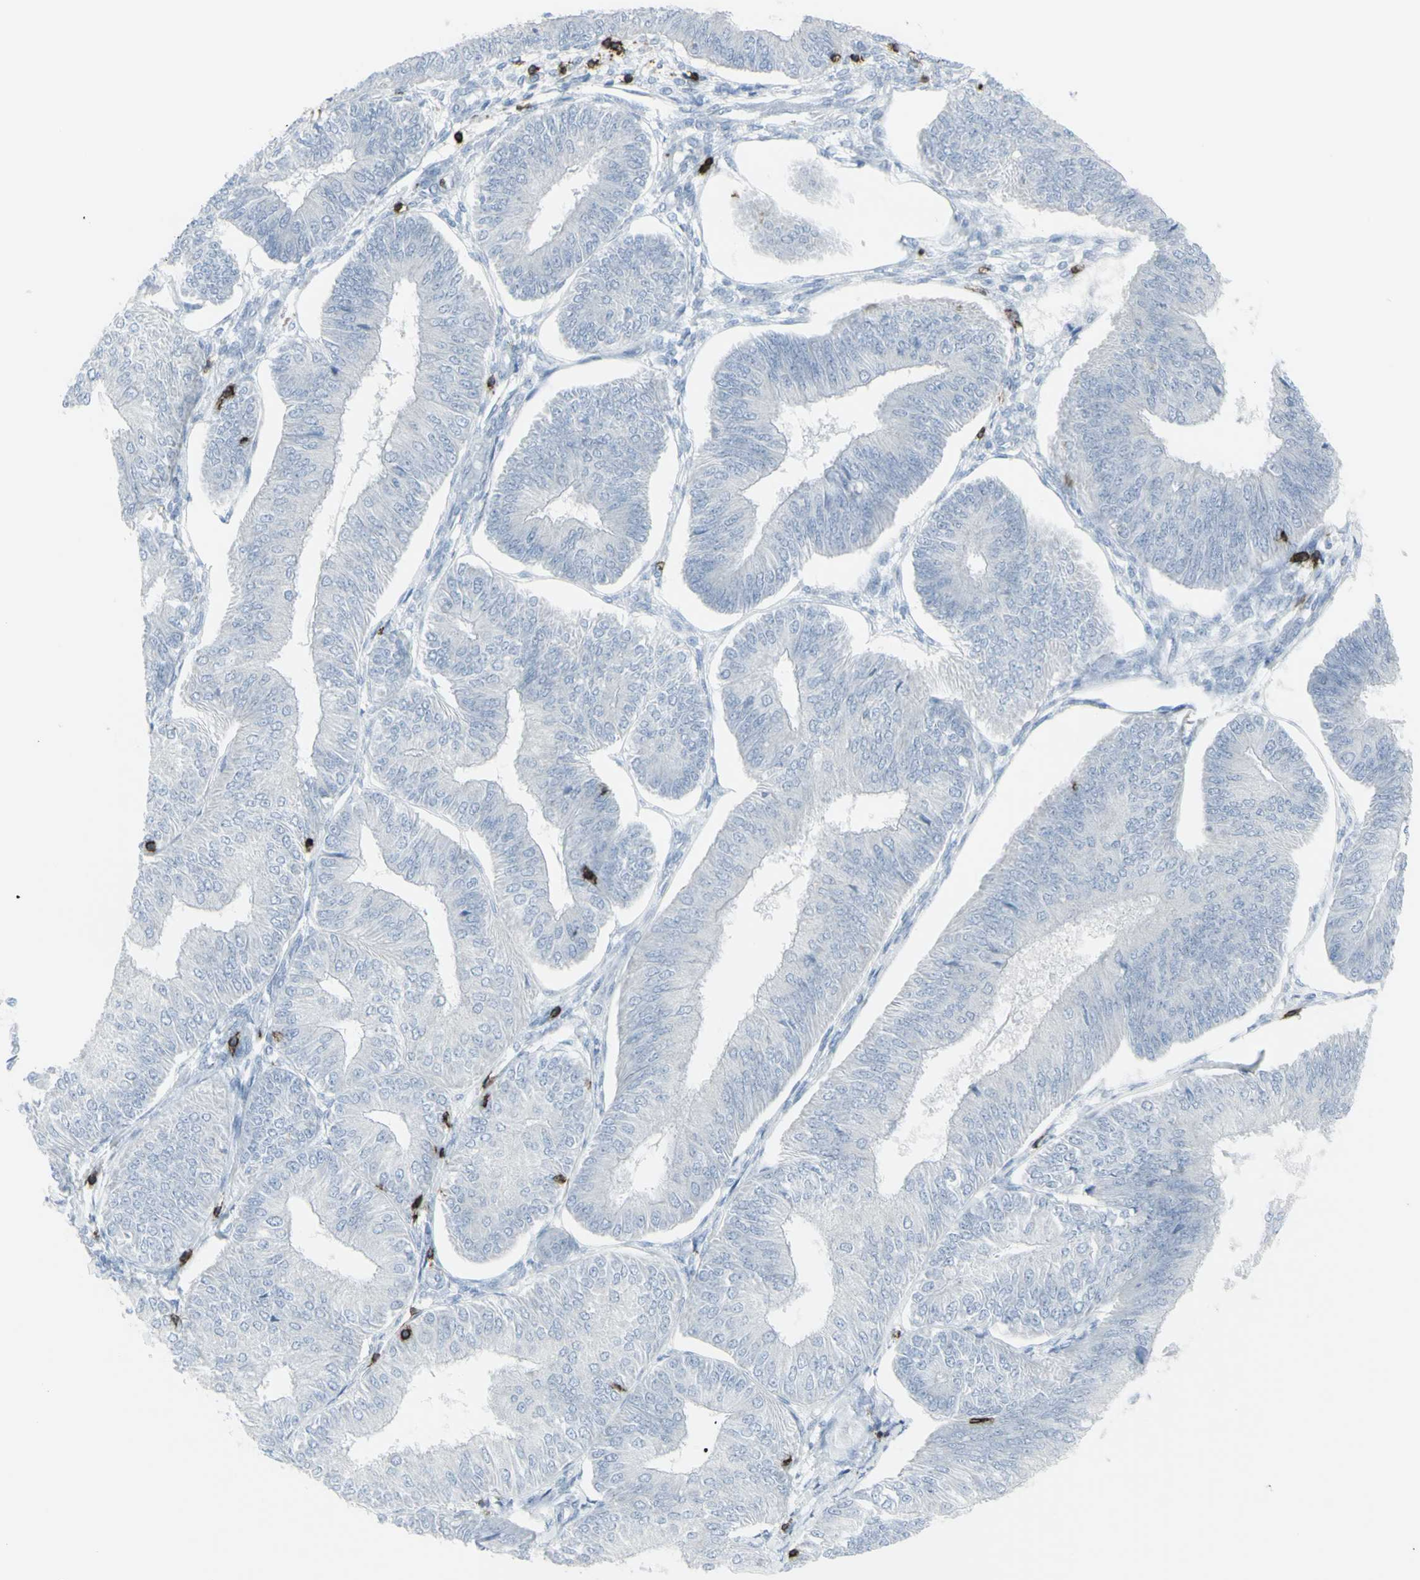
{"staining": {"intensity": "negative", "quantity": "none", "location": "none"}, "tissue": "endometrial cancer", "cell_type": "Tumor cells", "image_type": "cancer", "snomed": [{"axis": "morphology", "description": "Adenocarcinoma, NOS"}, {"axis": "topography", "description": "Endometrium"}], "caption": "Immunohistochemistry (IHC) of human endometrial adenocarcinoma exhibits no expression in tumor cells.", "gene": "CD247", "patient": {"sex": "female", "age": 58}}